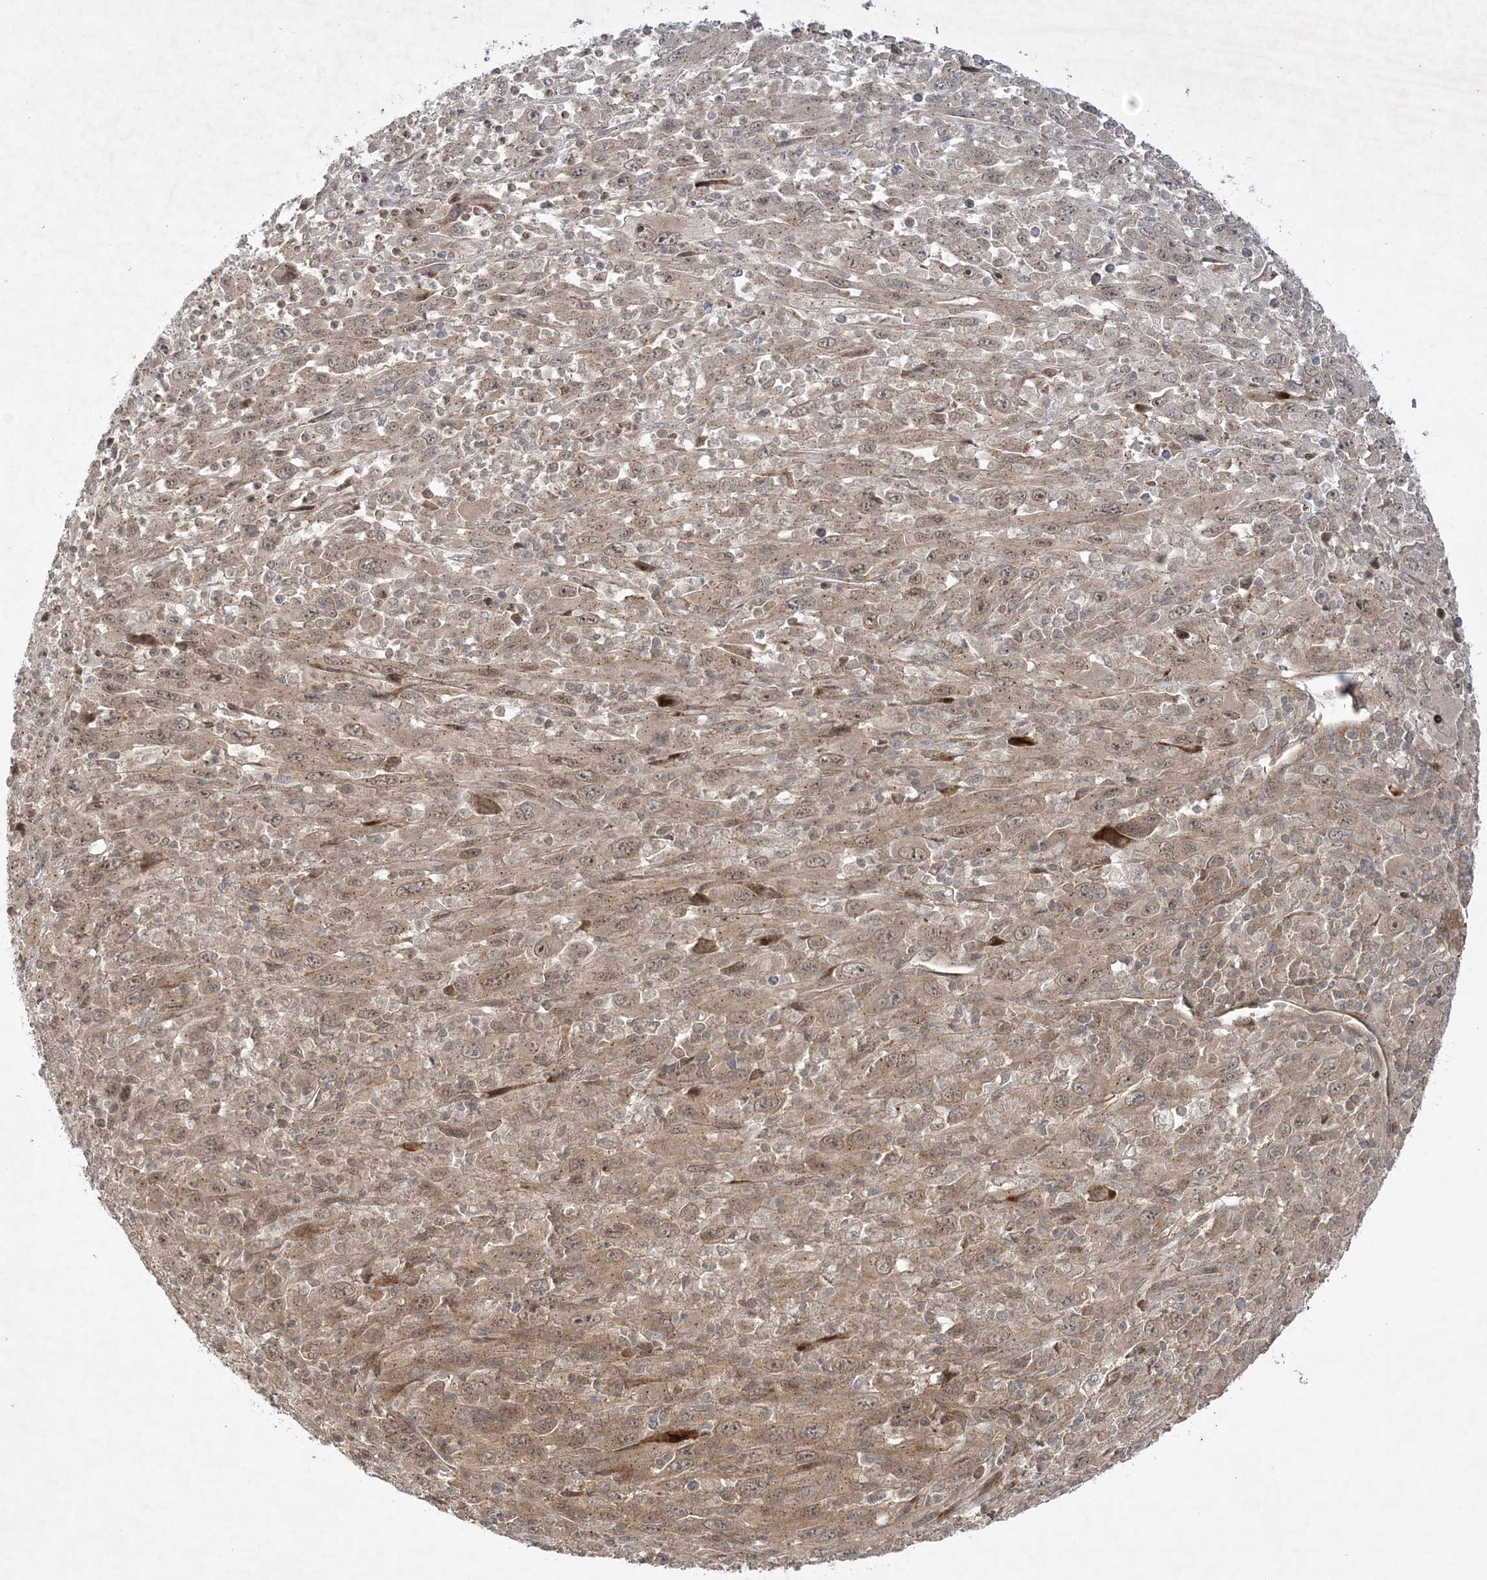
{"staining": {"intensity": "weak", "quantity": ">75%", "location": "cytoplasmic/membranous,nuclear"}, "tissue": "melanoma", "cell_type": "Tumor cells", "image_type": "cancer", "snomed": [{"axis": "morphology", "description": "Malignant melanoma, Metastatic site"}, {"axis": "topography", "description": "Skin"}], "caption": "Protein staining of malignant melanoma (metastatic site) tissue reveals weak cytoplasmic/membranous and nuclear positivity in approximately >75% of tumor cells.", "gene": "UBTD2", "patient": {"sex": "female", "age": 56}}